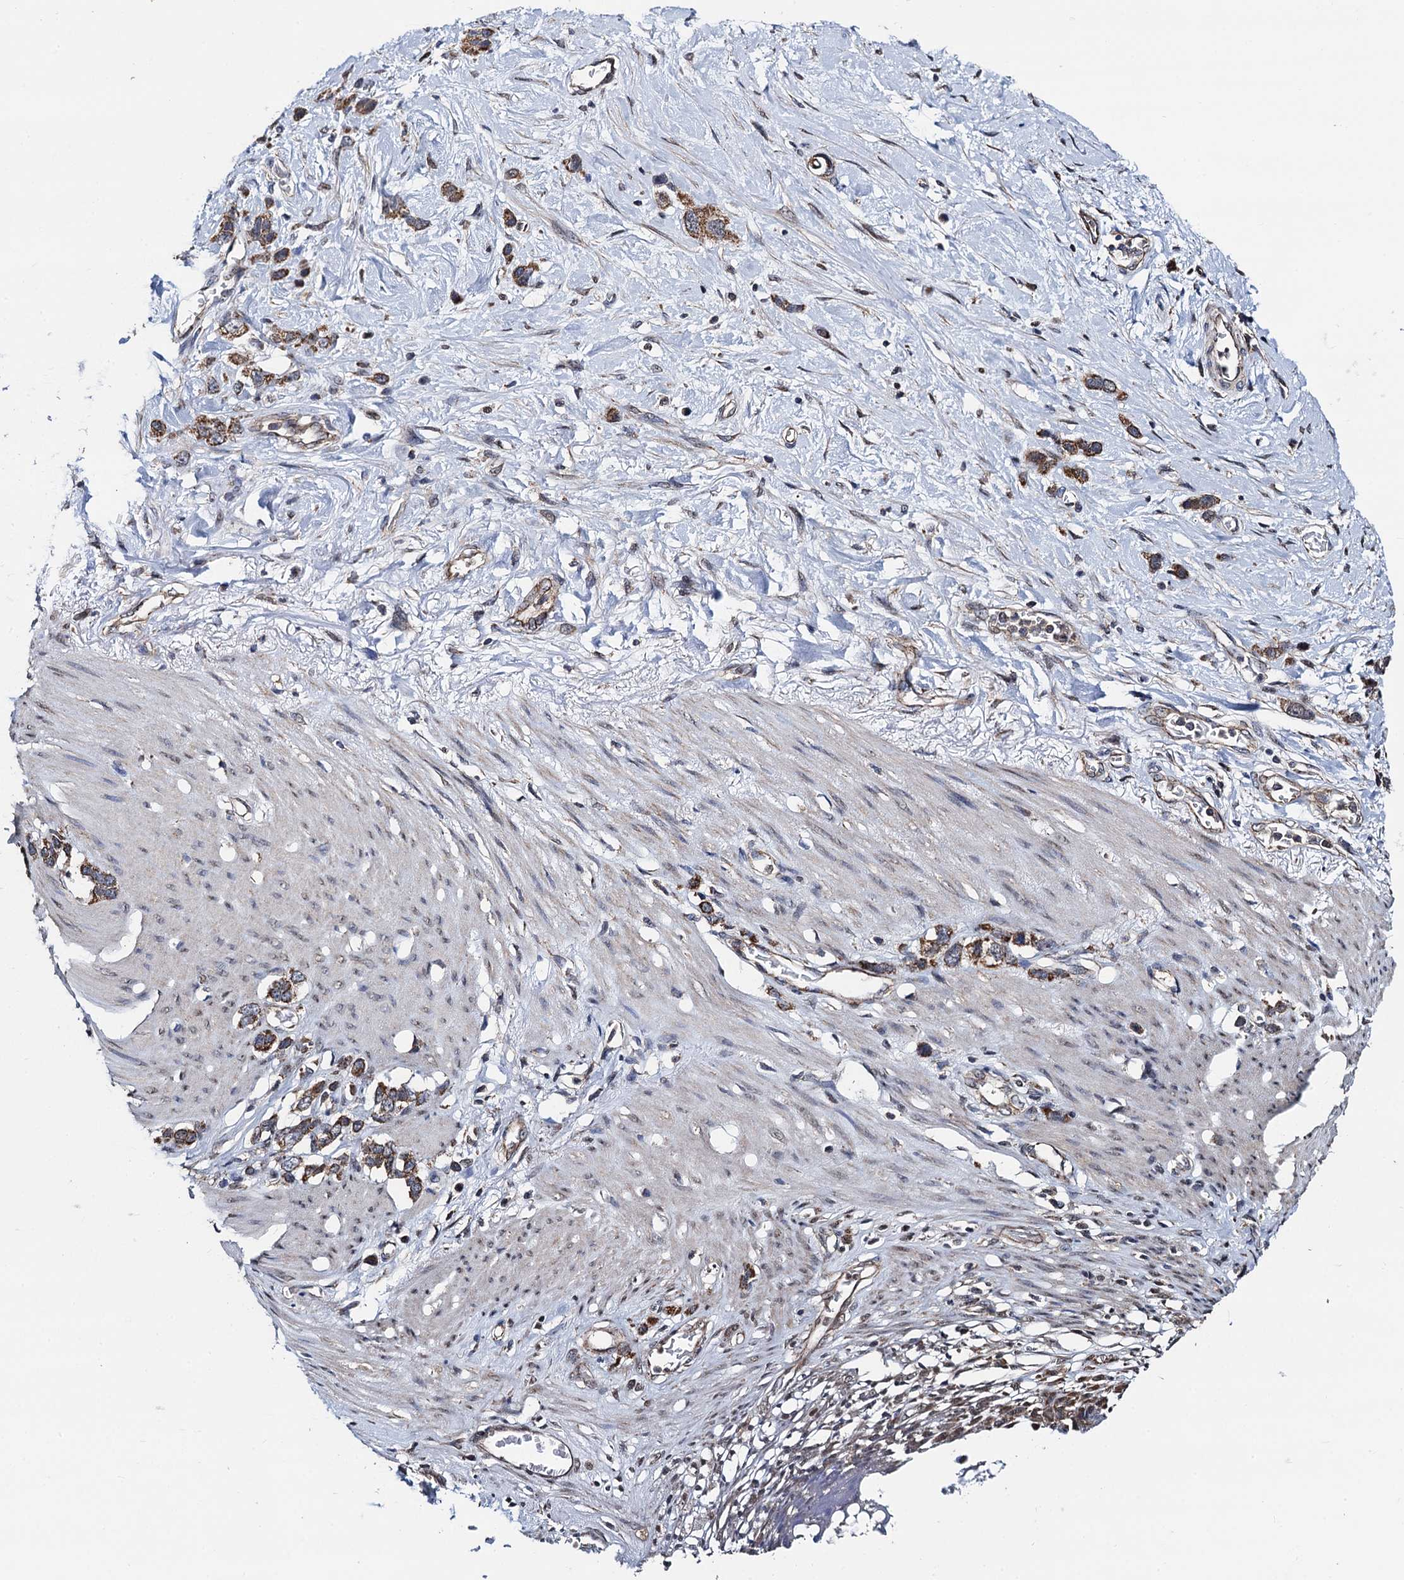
{"staining": {"intensity": "moderate", "quantity": ">75%", "location": "cytoplasmic/membranous"}, "tissue": "stomach cancer", "cell_type": "Tumor cells", "image_type": "cancer", "snomed": [{"axis": "morphology", "description": "Adenocarcinoma, NOS"}, {"axis": "morphology", "description": "Adenocarcinoma, High grade"}, {"axis": "topography", "description": "Stomach, upper"}, {"axis": "topography", "description": "Stomach, lower"}], "caption": "The micrograph demonstrates immunohistochemical staining of stomach high-grade adenocarcinoma. There is moderate cytoplasmic/membranous positivity is appreciated in about >75% of tumor cells.", "gene": "PTCD3", "patient": {"sex": "female", "age": 65}}